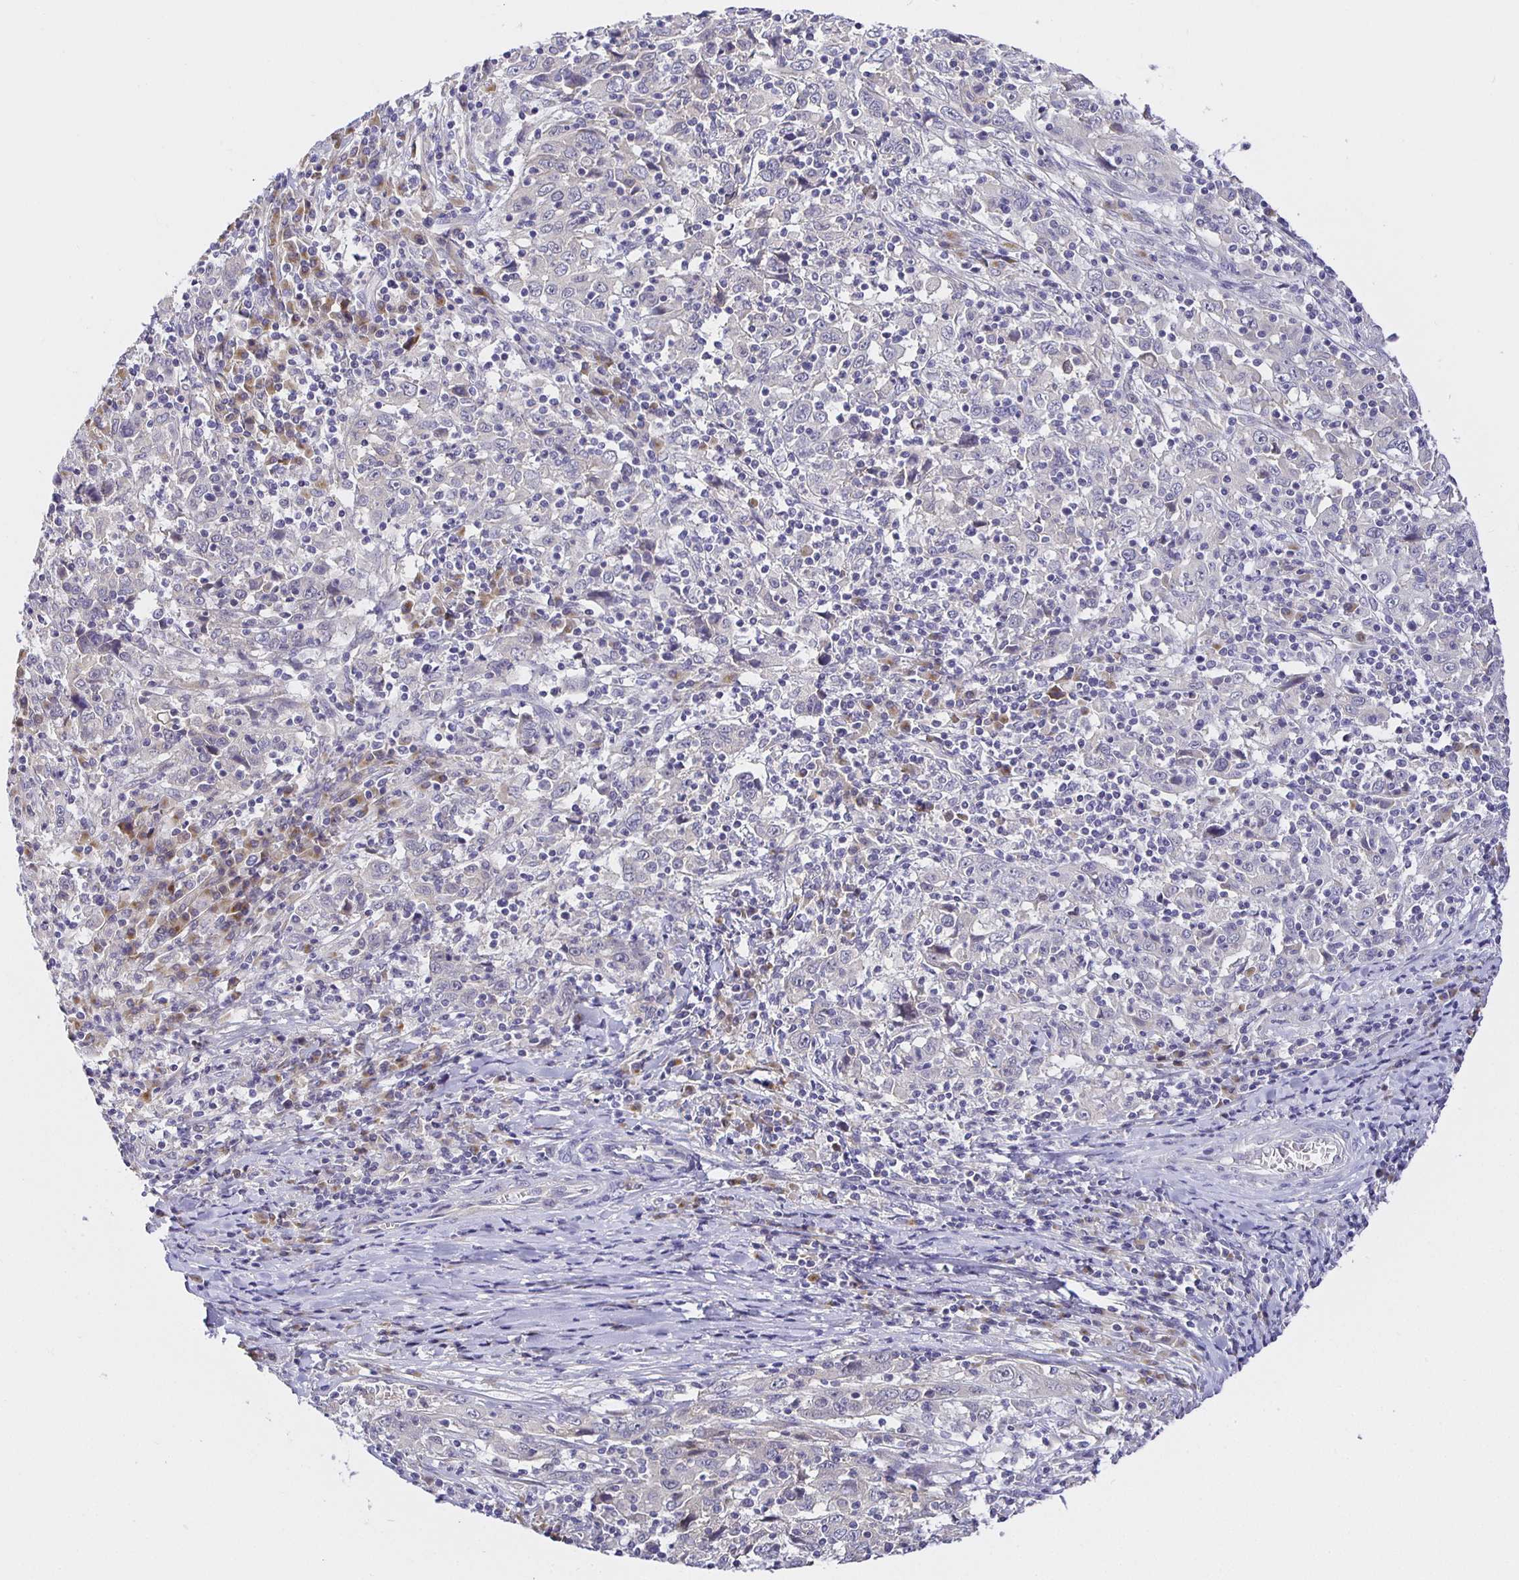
{"staining": {"intensity": "negative", "quantity": "none", "location": "none"}, "tissue": "cervical cancer", "cell_type": "Tumor cells", "image_type": "cancer", "snomed": [{"axis": "morphology", "description": "Squamous cell carcinoma, NOS"}, {"axis": "topography", "description": "Cervix"}], "caption": "Immunohistochemical staining of cervical cancer (squamous cell carcinoma) reveals no significant expression in tumor cells.", "gene": "OPALIN", "patient": {"sex": "female", "age": 46}}